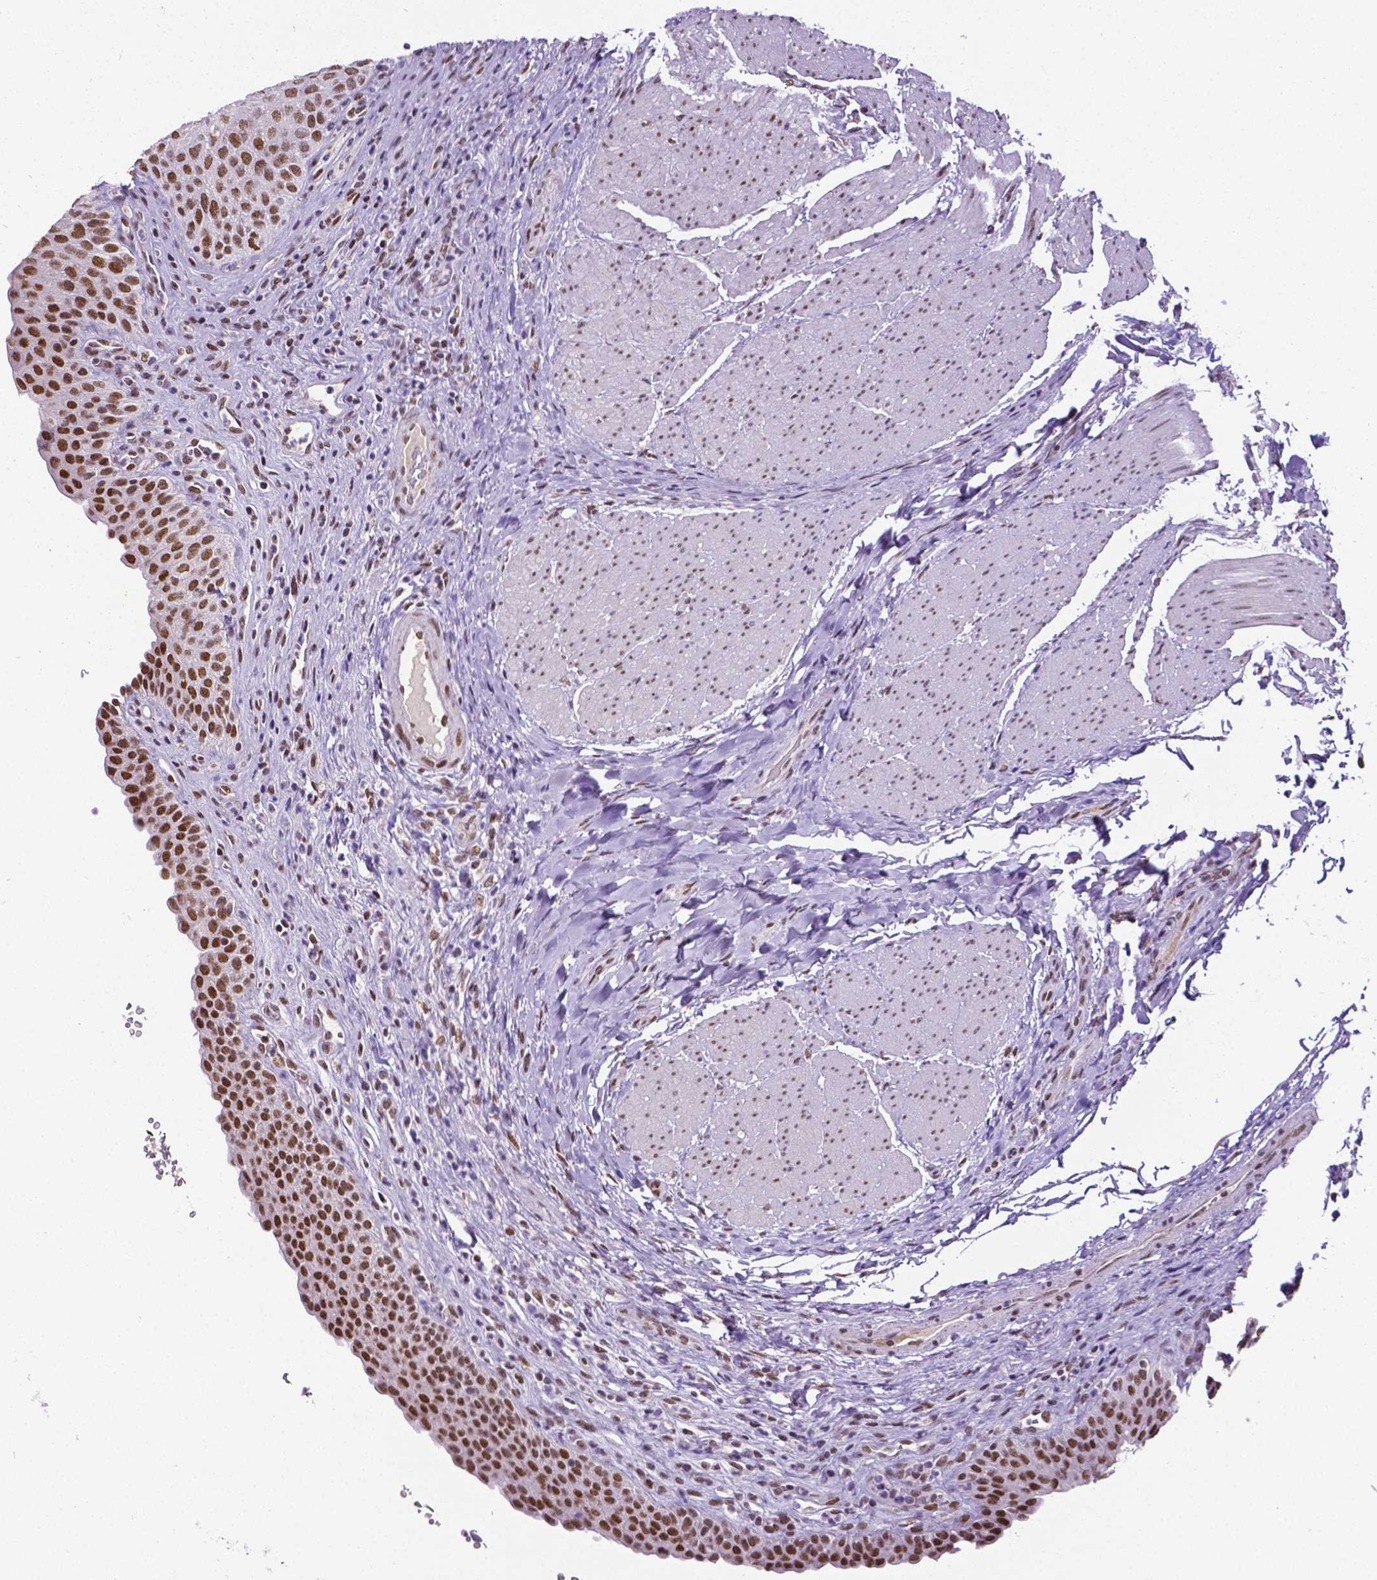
{"staining": {"intensity": "strong", "quantity": ">75%", "location": "nuclear"}, "tissue": "urinary bladder", "cell_type": "Urothelial cells", "image_type": "normal", "snomed": [{"axis": "morphology", "description": "Normal tissue, NOS"}, {"axis": "topography", "description": "Urinary bladder"}, {"axis": "topography", "description": "Peripheral nerve tissue"}], "caption": "Immunohistochemical staining of normal urinary bladder exhibits >75% levels of strong nuclear protein expression in about >75% of urothelial cells.", "gene": "REST", "patient": {"sex": "male", "age": 66}}